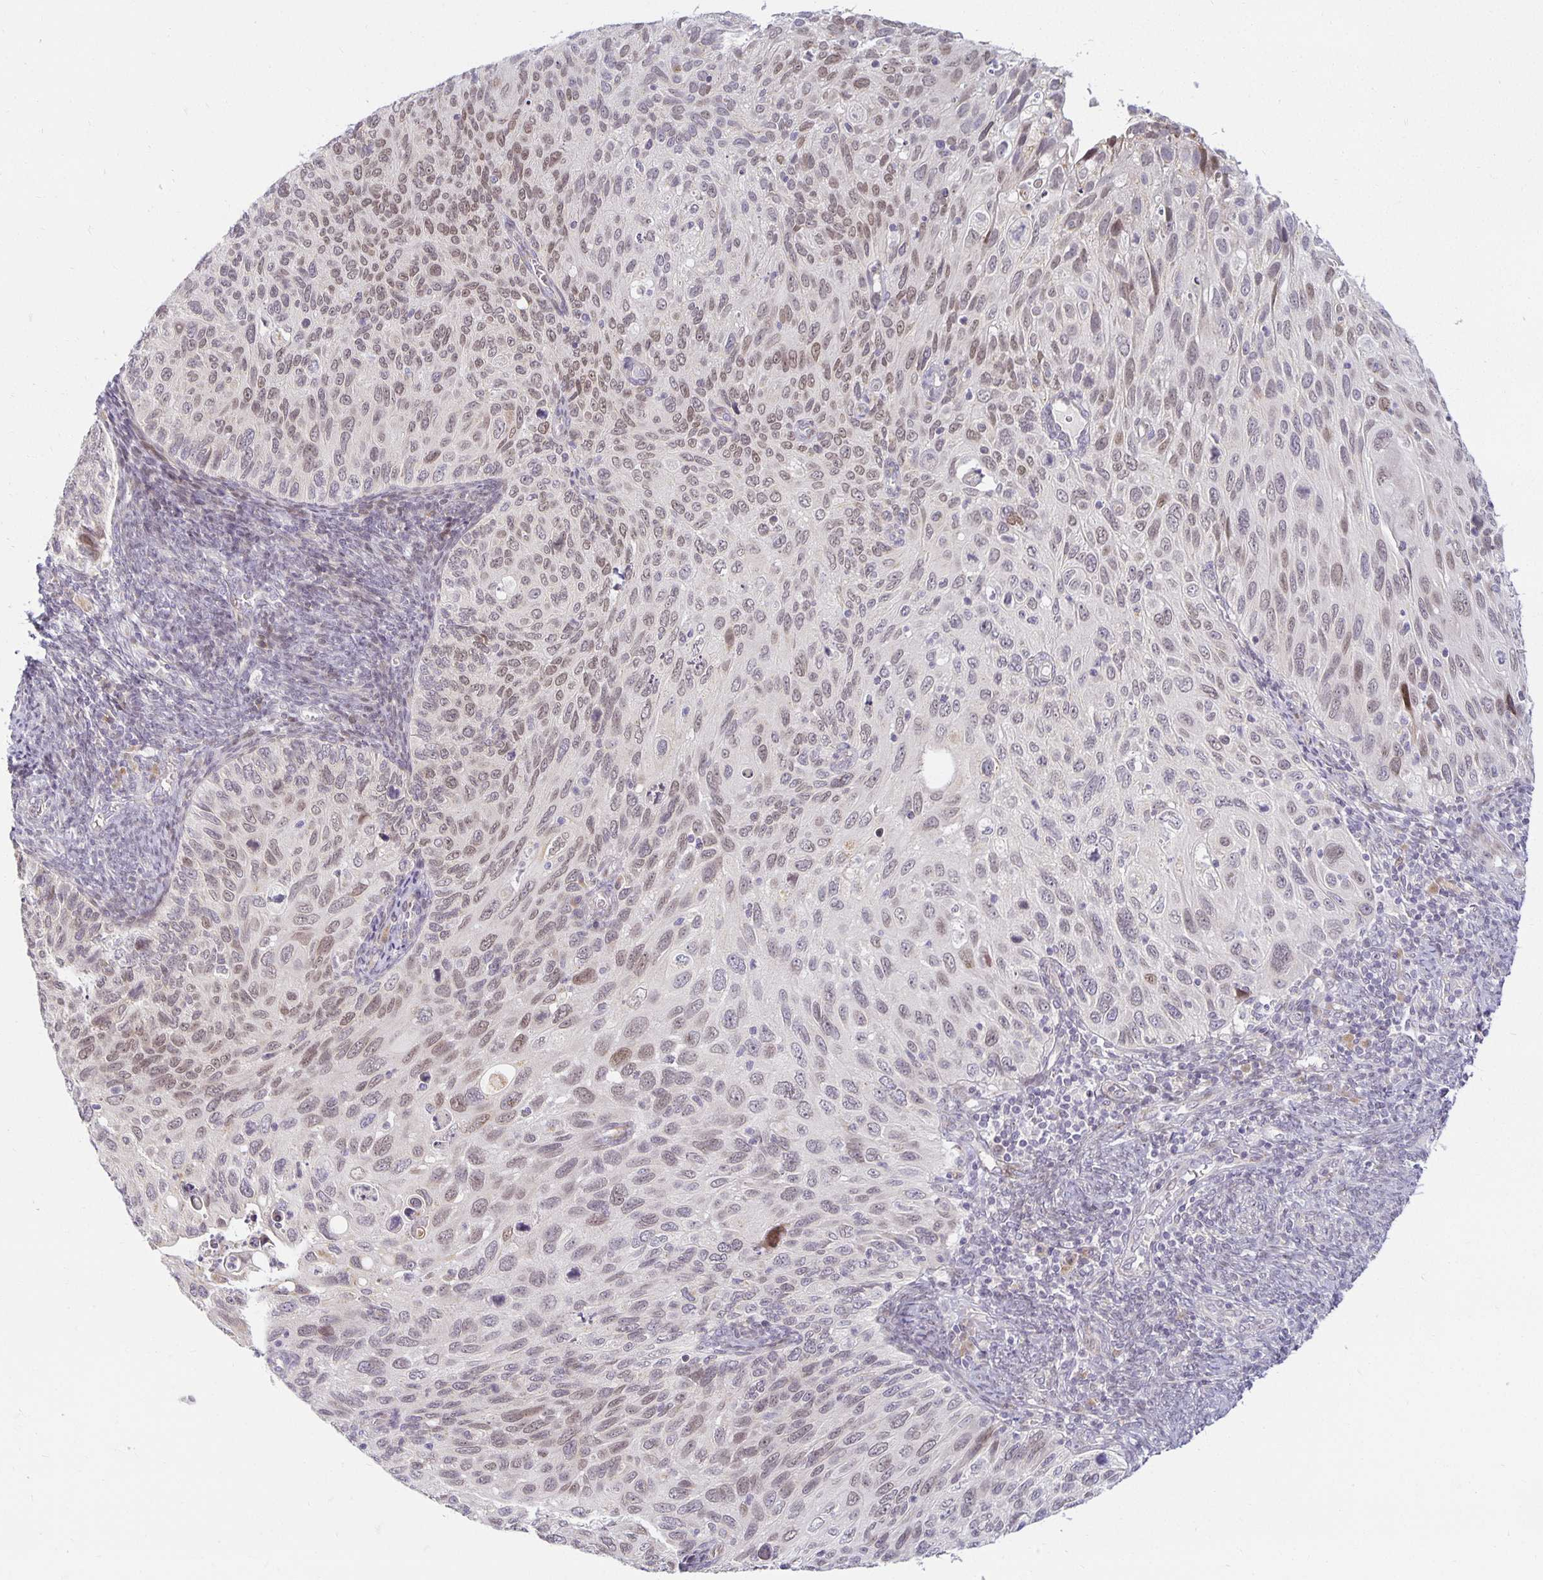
{"staining": {"intensity": "weak", "quantity": "25%-75%", "location": "cytoplasmic/membranous,nuclear"}, "tissue": "cervical cancer", "cell_type": "Tumor cells", "image_type": "cancer", "snomed": [{"axis": "morphology", "description": "Squamous cell carcinoma, NOS"}, {"axis": "topography", "description": "Cervix"}], "caption": "This is an image of immunohistochemistry (IHC) staining of cervical cancer (squamous cell carcinoma), which shows weak staining in the cytoplasmic/membranous and nuclear of tumor cells.", "gene": "EHF", "patient": {"sex": "female", "age": 70}}